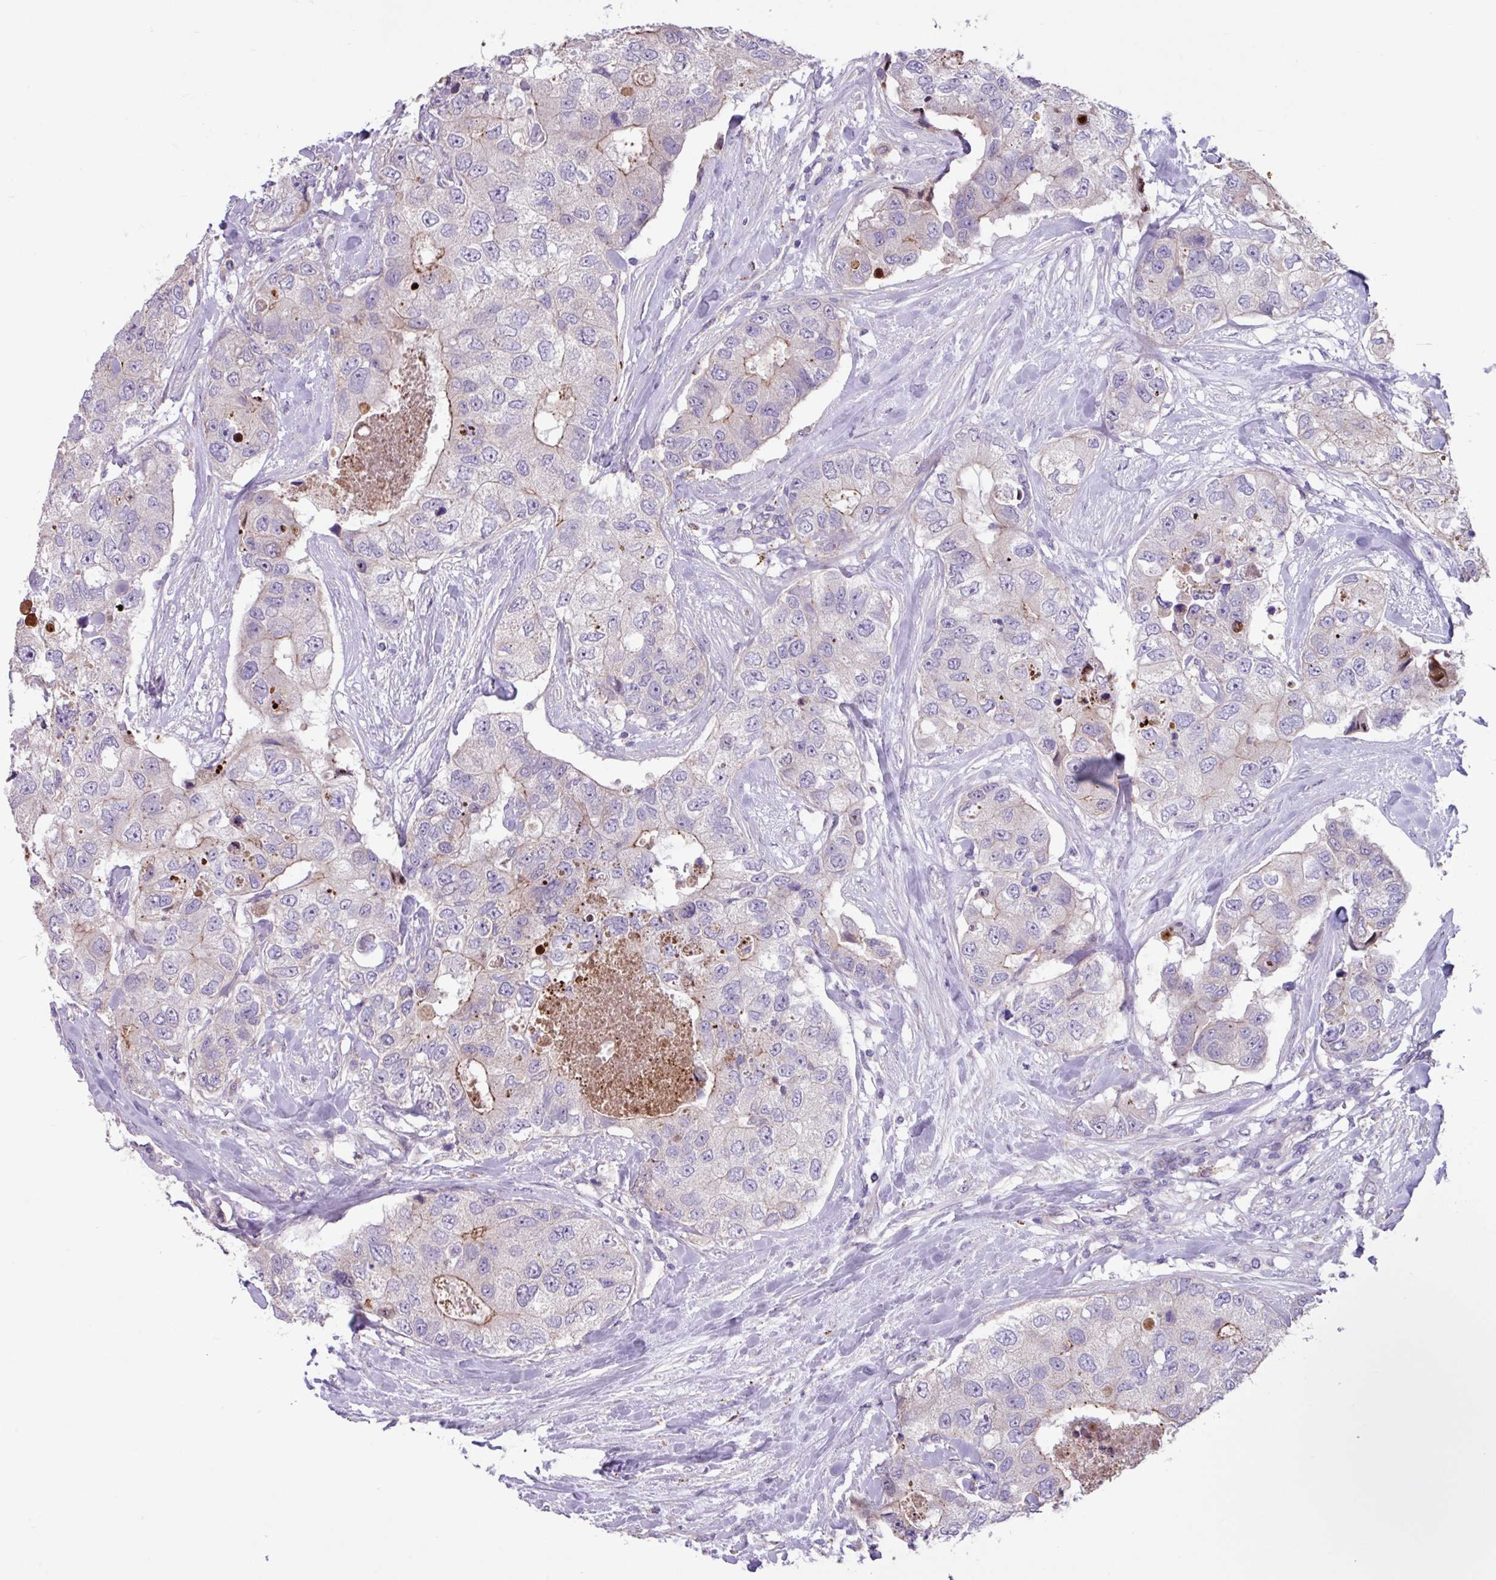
{"staining": {"intensity": "weak", "quantity": "<25%", "location": "cytoplasmic/membranous"}, "tissue": "breast cancer", "cell_type": "Tumor cells", "image_type": "cancer", "snomed": [{"axis": "morphology", "description": "Duct carcinoma"}, {"axis": "topography", "description": "Breast"}], "caption": "This is an immunohistochemistry (IHC) photomicrograph of human breast cancer (intraductal carcinoma). There is no staining in tumor cells.", "gene": "IQCJ", "patient": {"sex": "female", "age": 62}}